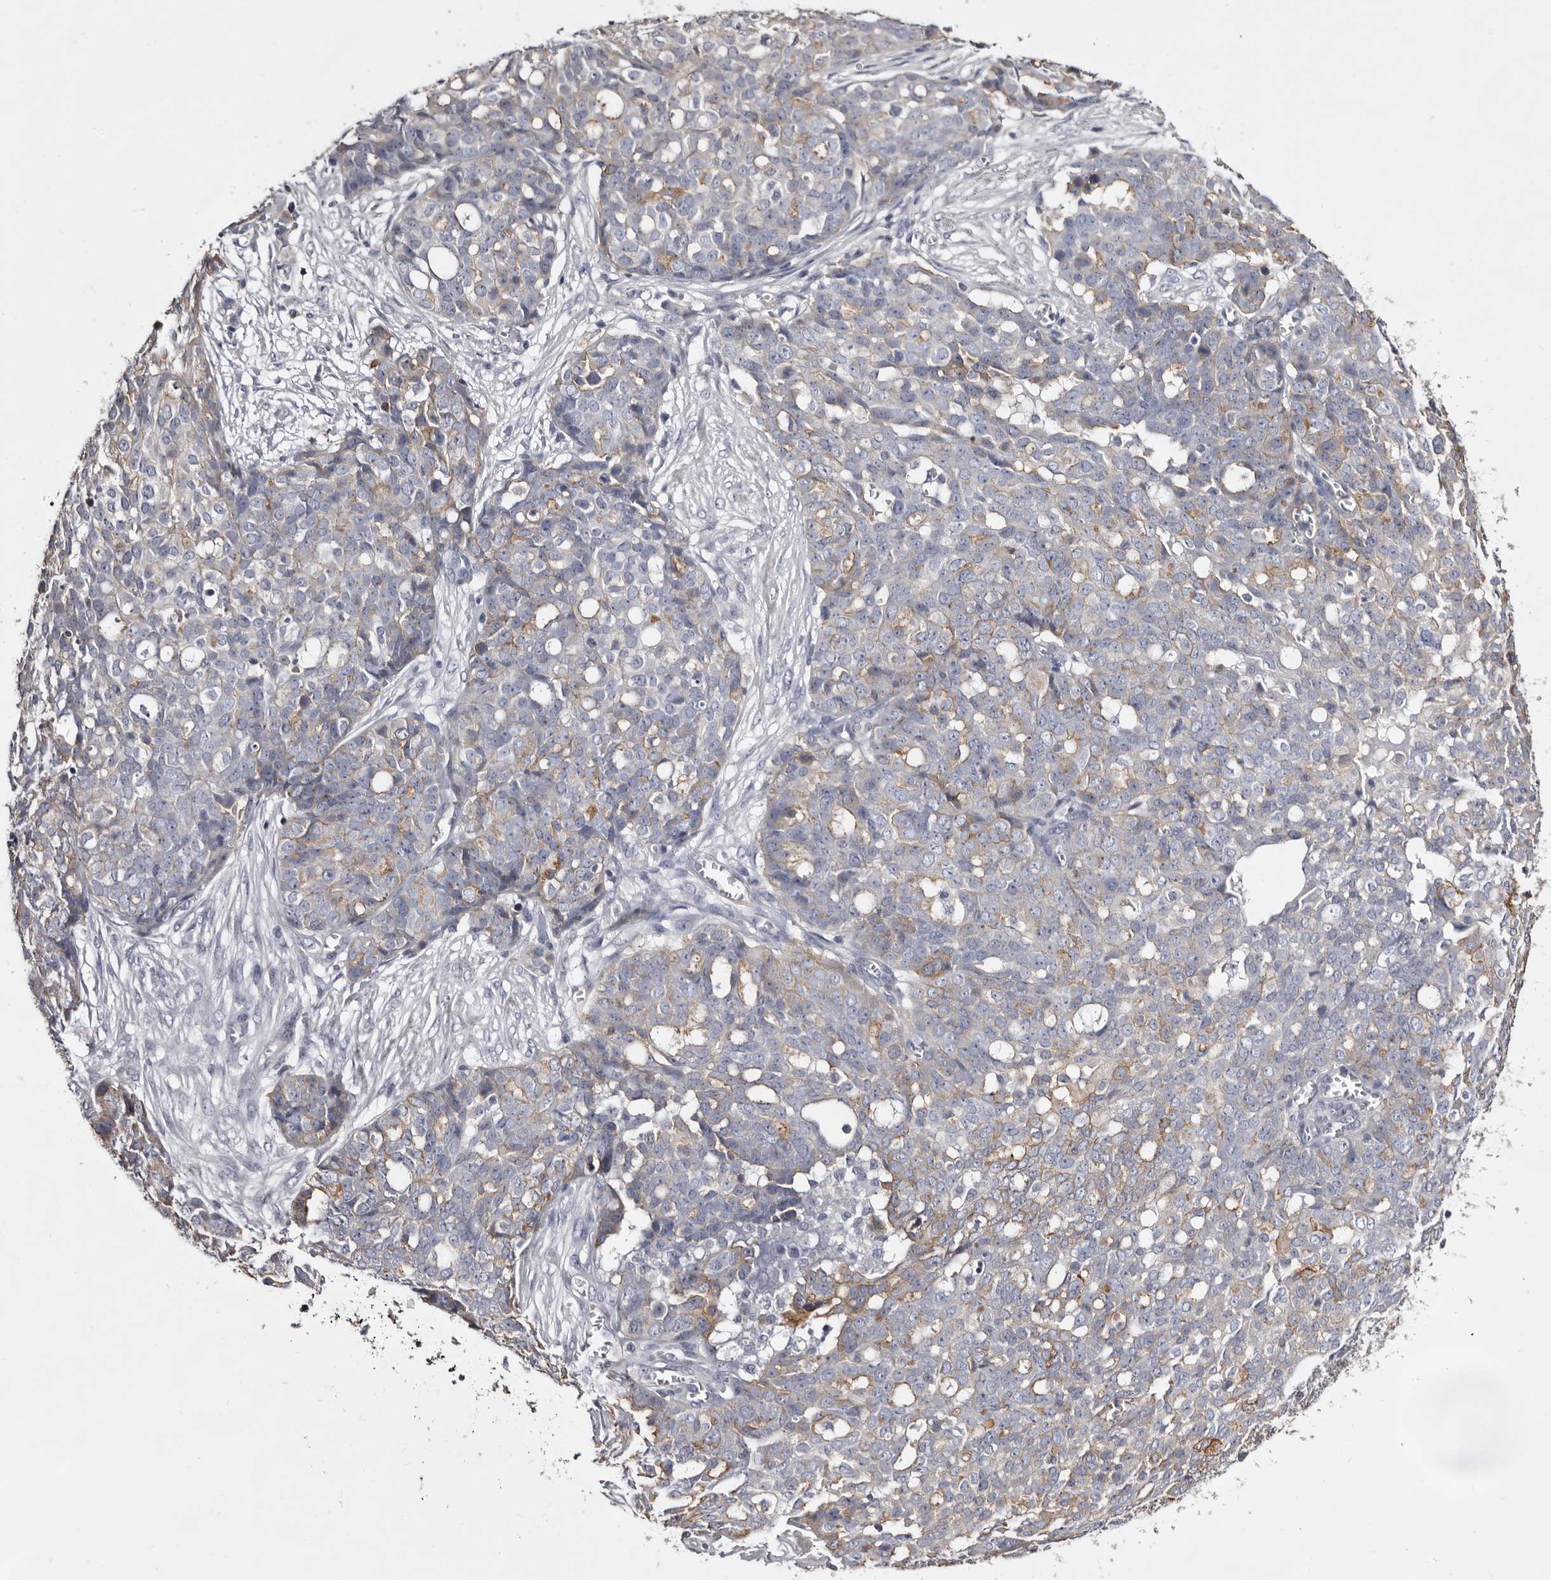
{"staining": {"intensity": "moderate", "quantity": "<25%", "location": "cytoplasmic/membranous"}, "tissue": "ovarian cancer", "cell_type": "Tumor cells", "image_type": "cancer", "snomed": [{"axis": "morphology", "description": "Cystadenocarcinoma, serous, NOS"}, {"axis": "topography", "description": "Soft tissue"}, {"axis": "topography", "description": "Ovary"}], "caption": "Protein analysis of ovarian cancer tissue demonstrates moderate cytoplasmic/membranous expression in approximately <25% of tumor cells.", "gene": "LAD1", "patient": {"sex": "female", "age": 57}}